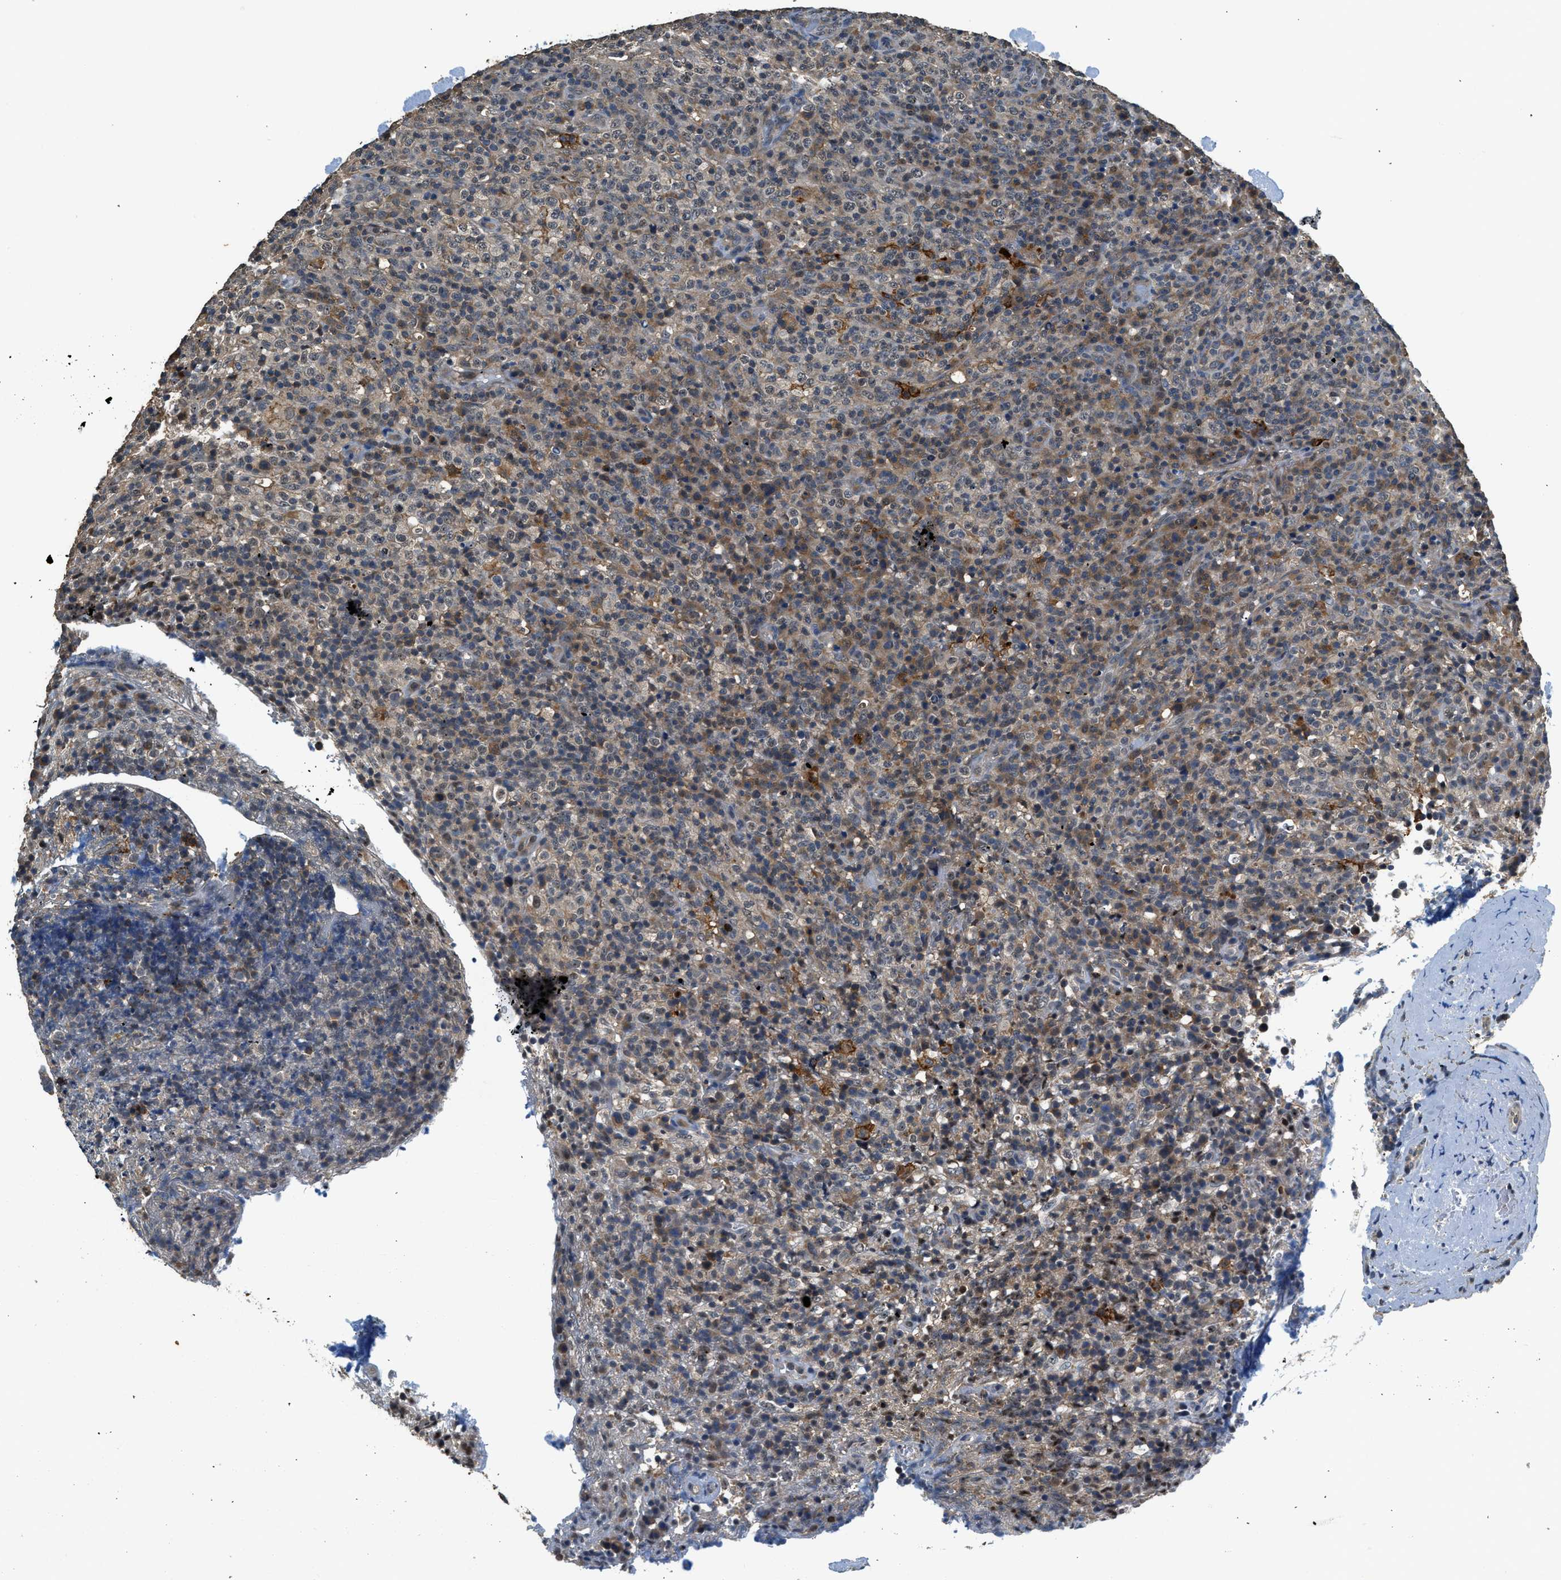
{"staining": {"intensity": "weak", "quantity": "<25%", "location": "nuclear"}, "tissue": "lymphoma", "cell_type": "Tumor cells", "image_type": "cancer", "snomed": [{"axis": "morphology", "description": "Malignant lymphoma, non-Hodgkin's type, High grade"}, {"axis": "topography", "description": "Lymph node"}], "caption": "IHC of human high-grade malignant lymphoma, non-Hodgkin's type reveals no staining in tumor cells.", "gene": "SLC15A4", "patient": {"sex": "female", "age": 76}}